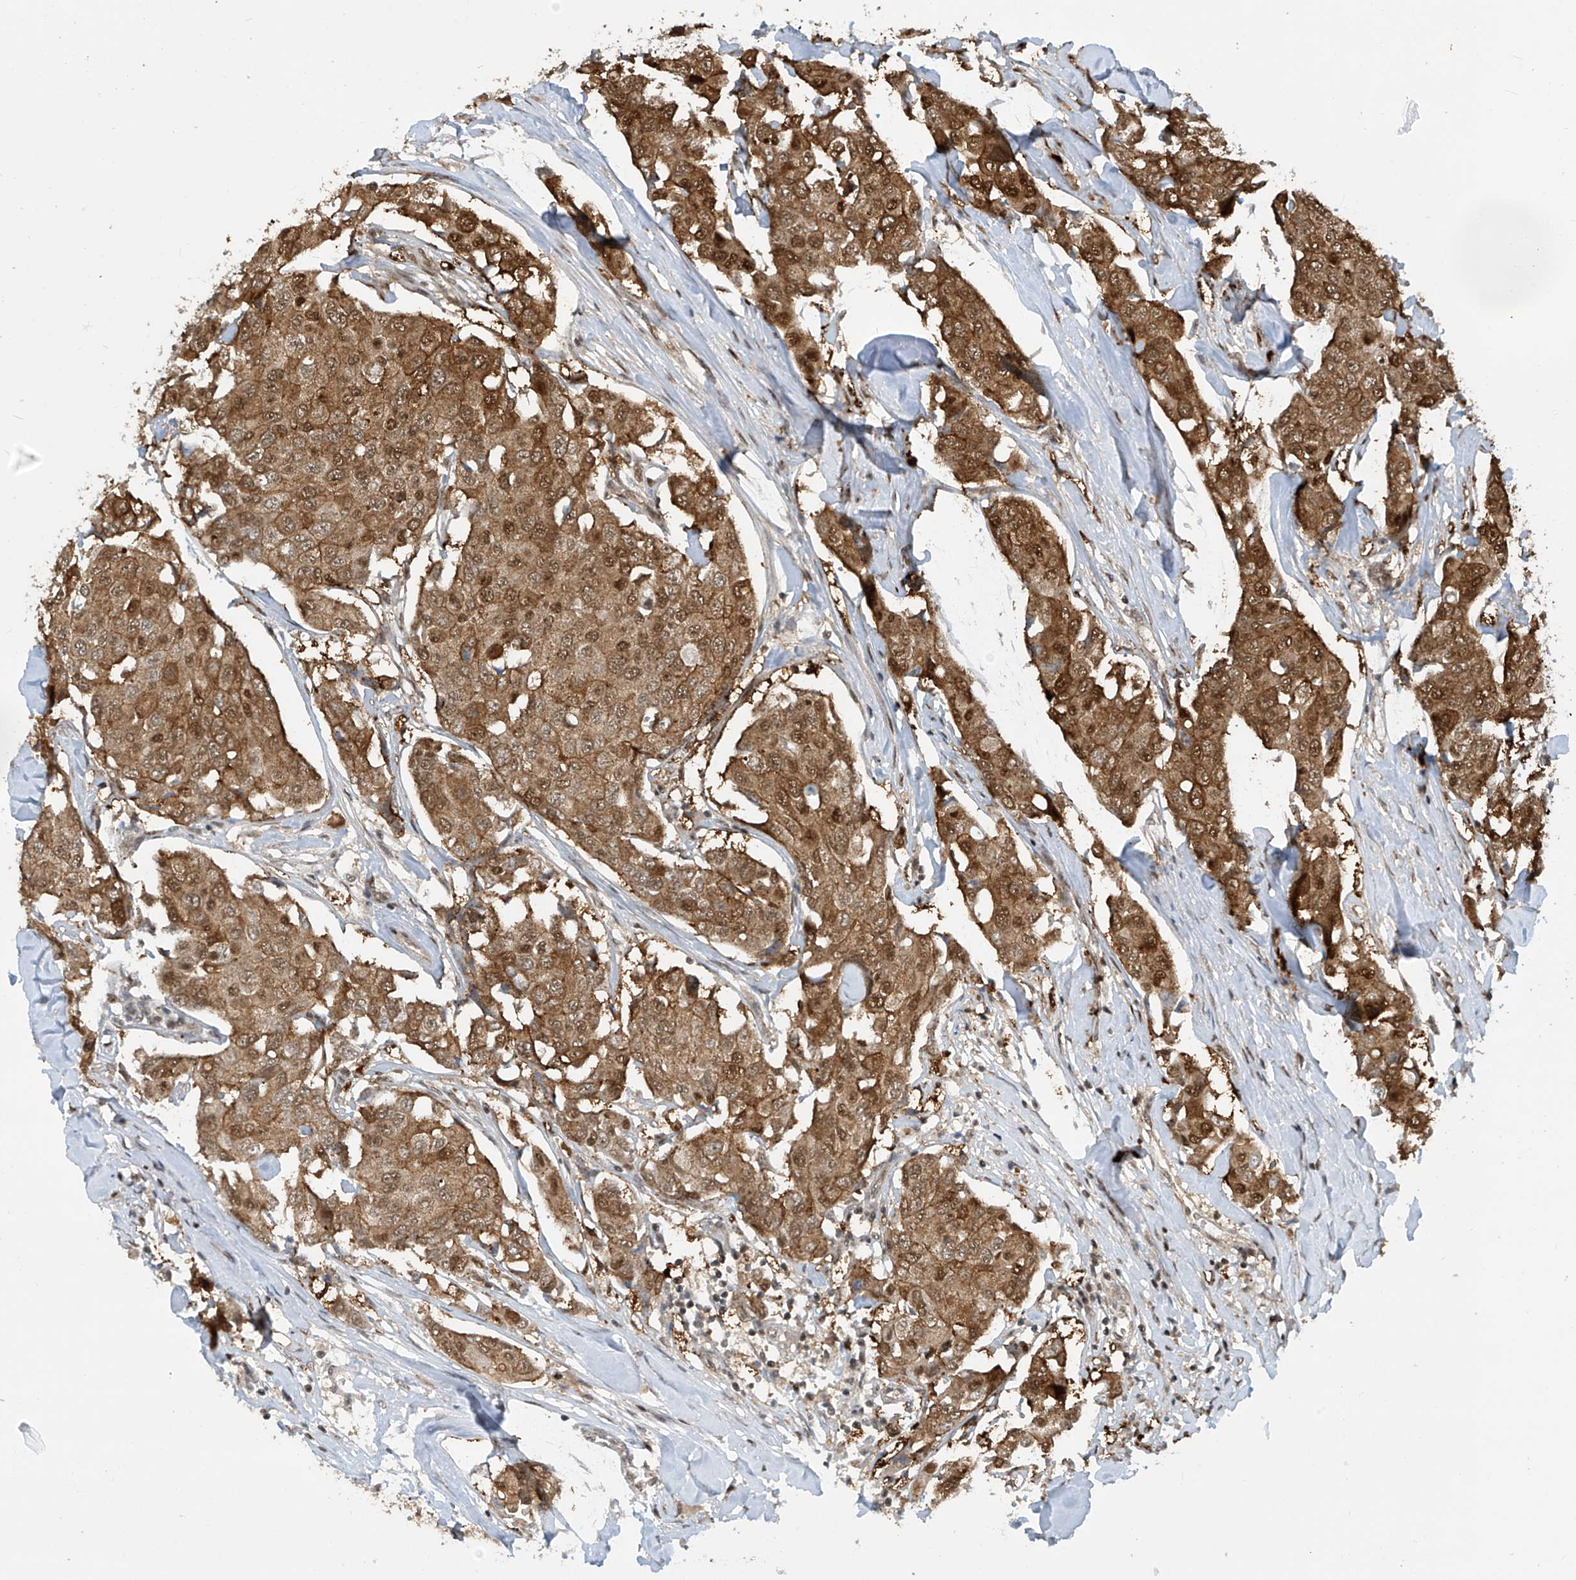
{"staining": {"intensity": "moderate", "quantity": ">75%", "location": "cytoplasmic/membranous,nuclear"}, "tissue": "breast cancer", "cell_type": "Tumor cells", "image_type": "cancer", "snomed": [{"axis": "morphology", "description": "Duct carcinoma"}, {"axis": "topography", "description": "Breast"}], "caption": "Brown immunohistochemical staining in human breast intraductal carcinoma exhibits moderate cytoplasmic/membranous and nuclear staining in about >75% of tumor cells.", "gene": "LAGE3", "patient": {"sex": "female", "age": 80}}